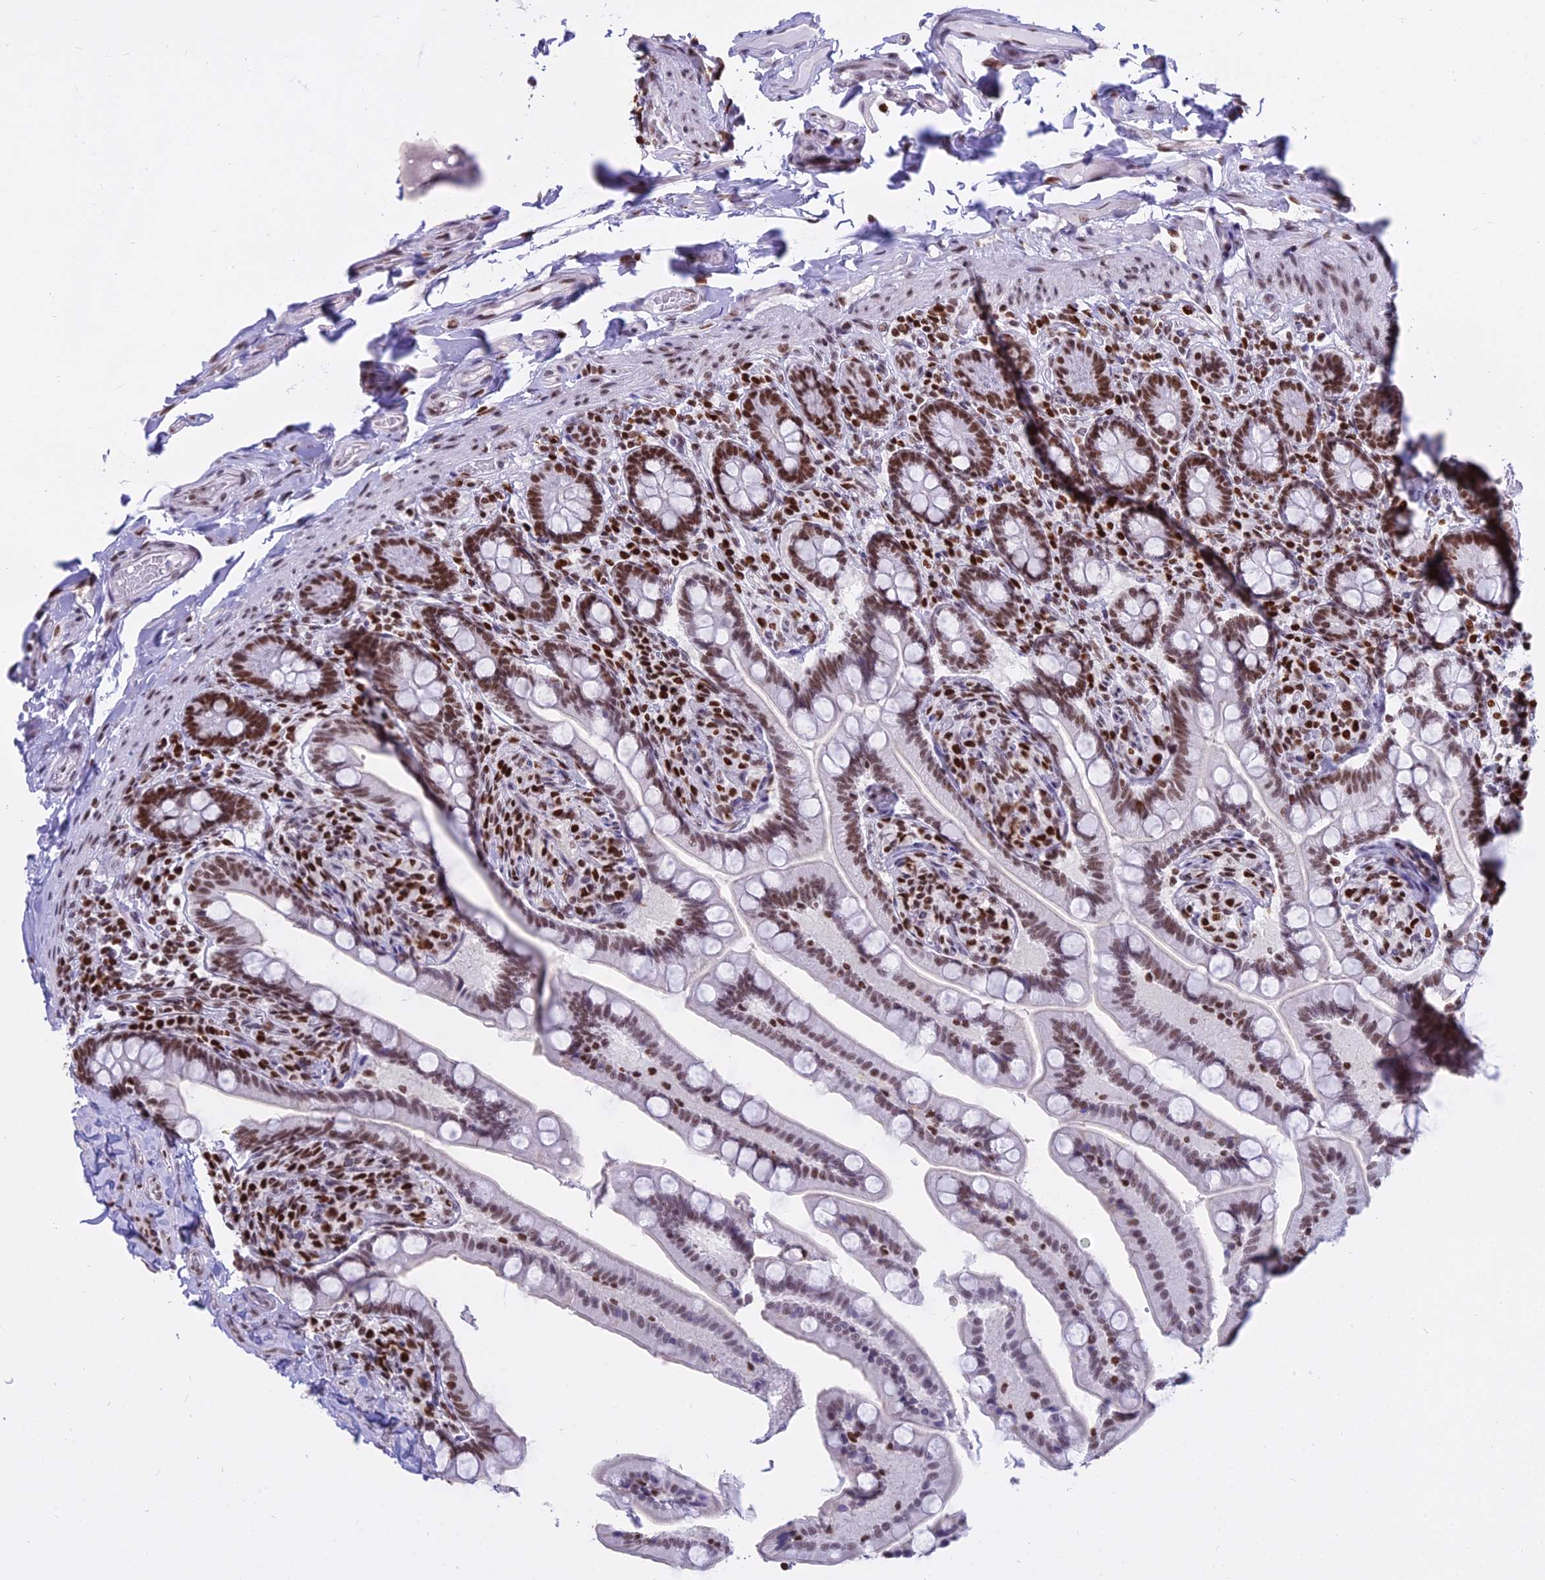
{"staining": {"intensity": "strong", "quantity": ">75%", "location": "nuclear"}, "tissue": "small intestine", "cell_type": "Glandular cells", "image_type": "normal", "snomed": [{"axis": "morphology", "description": "Normal tissue, NOS"}, {"axis": "topography", "description": "Small intestine"}], "caption": "Brown immunohistochemical staining in unremarkable small intestine reveals strong nuclear staining in about >75% of glandular cells.", "gene": "PARP1", "patient": {"sex": "female", "age": 64}}